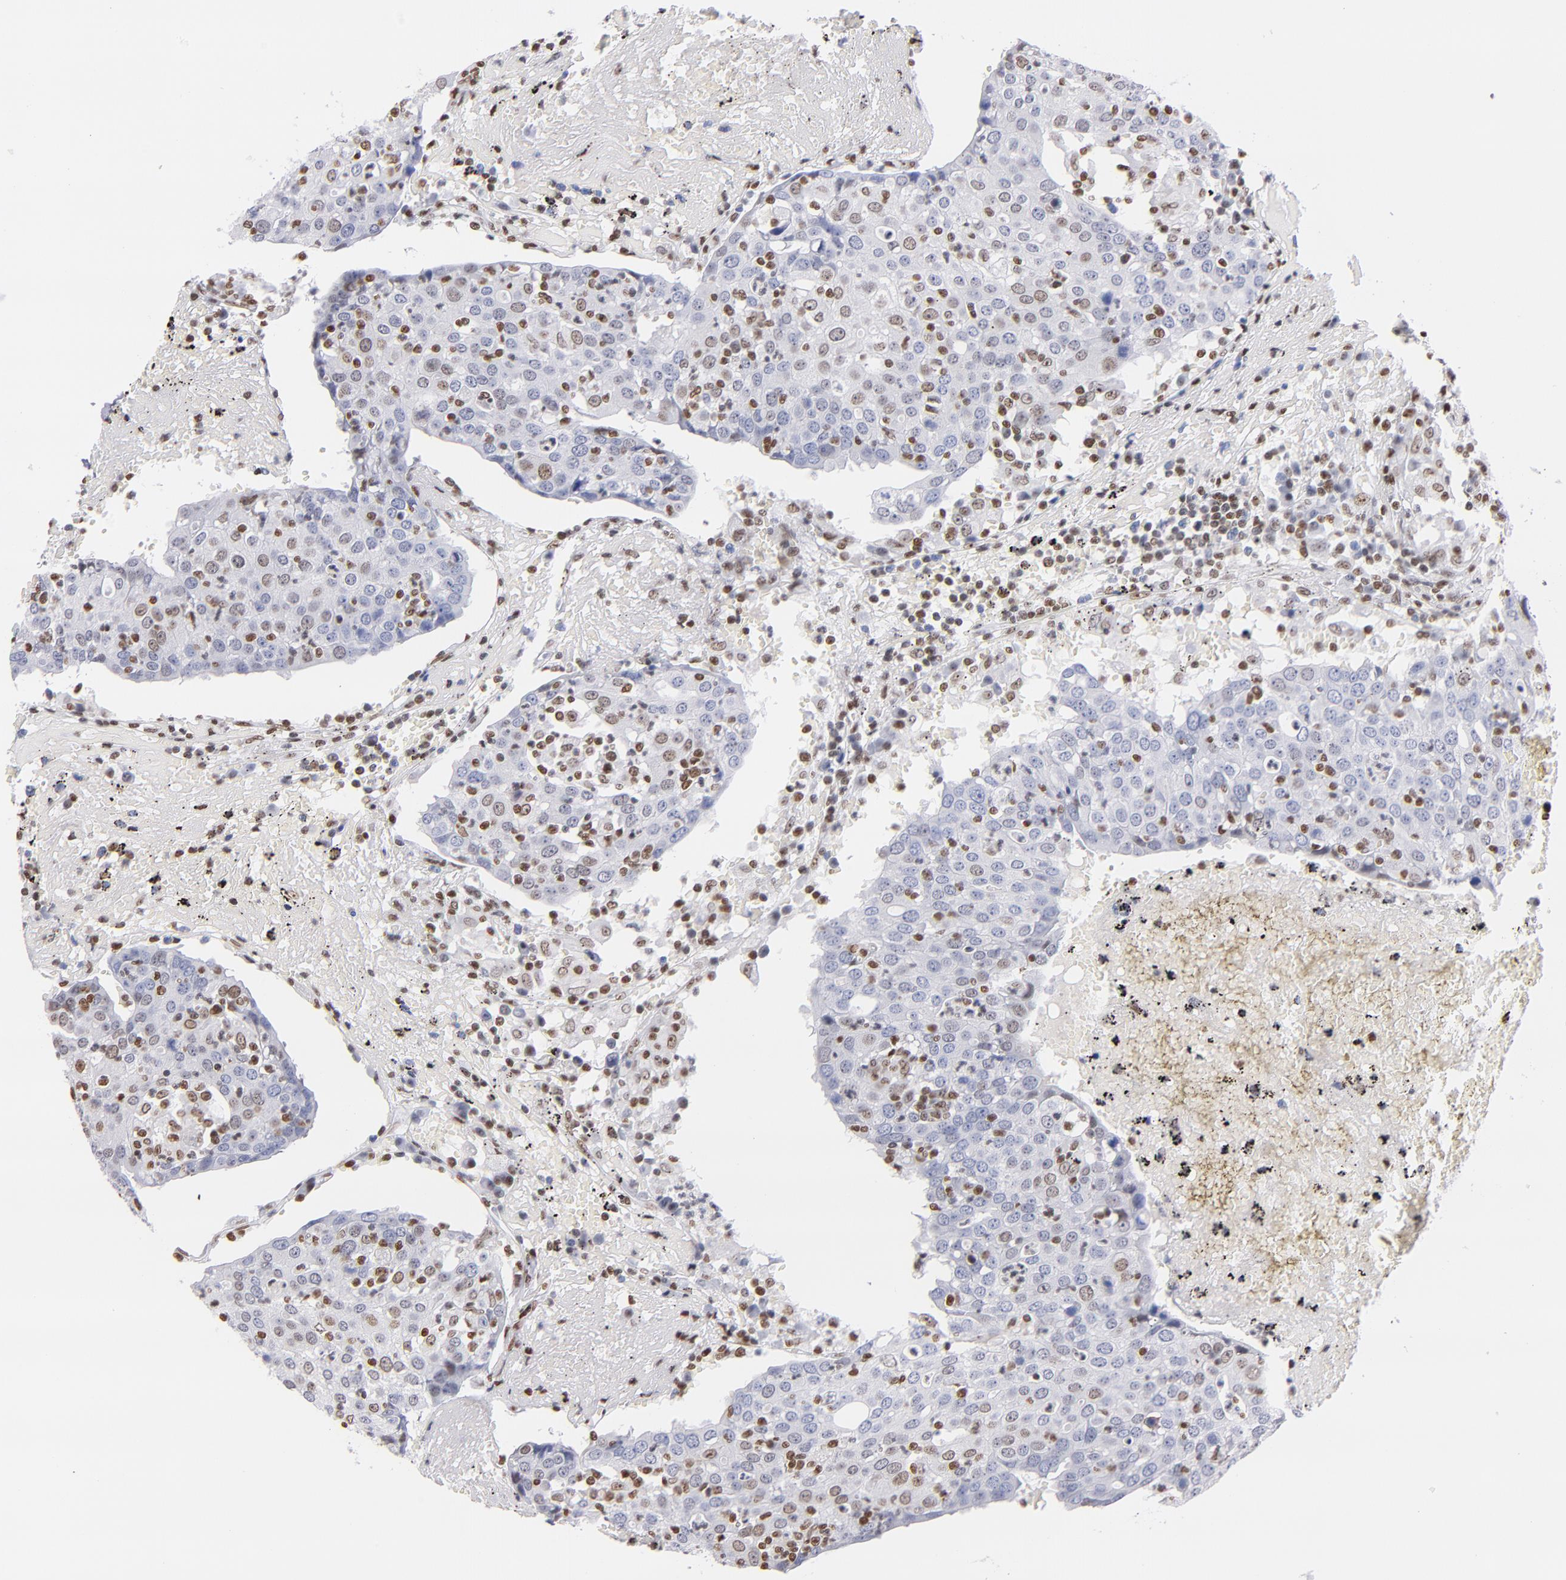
{"staining": {"intensity": "moderate", "quantity": "<25%", "location": "nuclear"}, "tissue": "head and neck cancer", "cell_type": "Tumor cells", "image_type": "cancer", "snomed": [{"axis": "morphology", "description": "Adenocarcinoma, NOS"}, {"axis": "topography", "description": "Salivary gland"}, {"axis": "topography", "description": "Head-Neck"}], "caption": "Head and neck adenocarcinoma stained for a protein (brown) reveals moderate nuclear positive expression in approximately <25% of tumor cells.", "gene": "IFI16", "patient": {"sex": "female", "age": 65}}